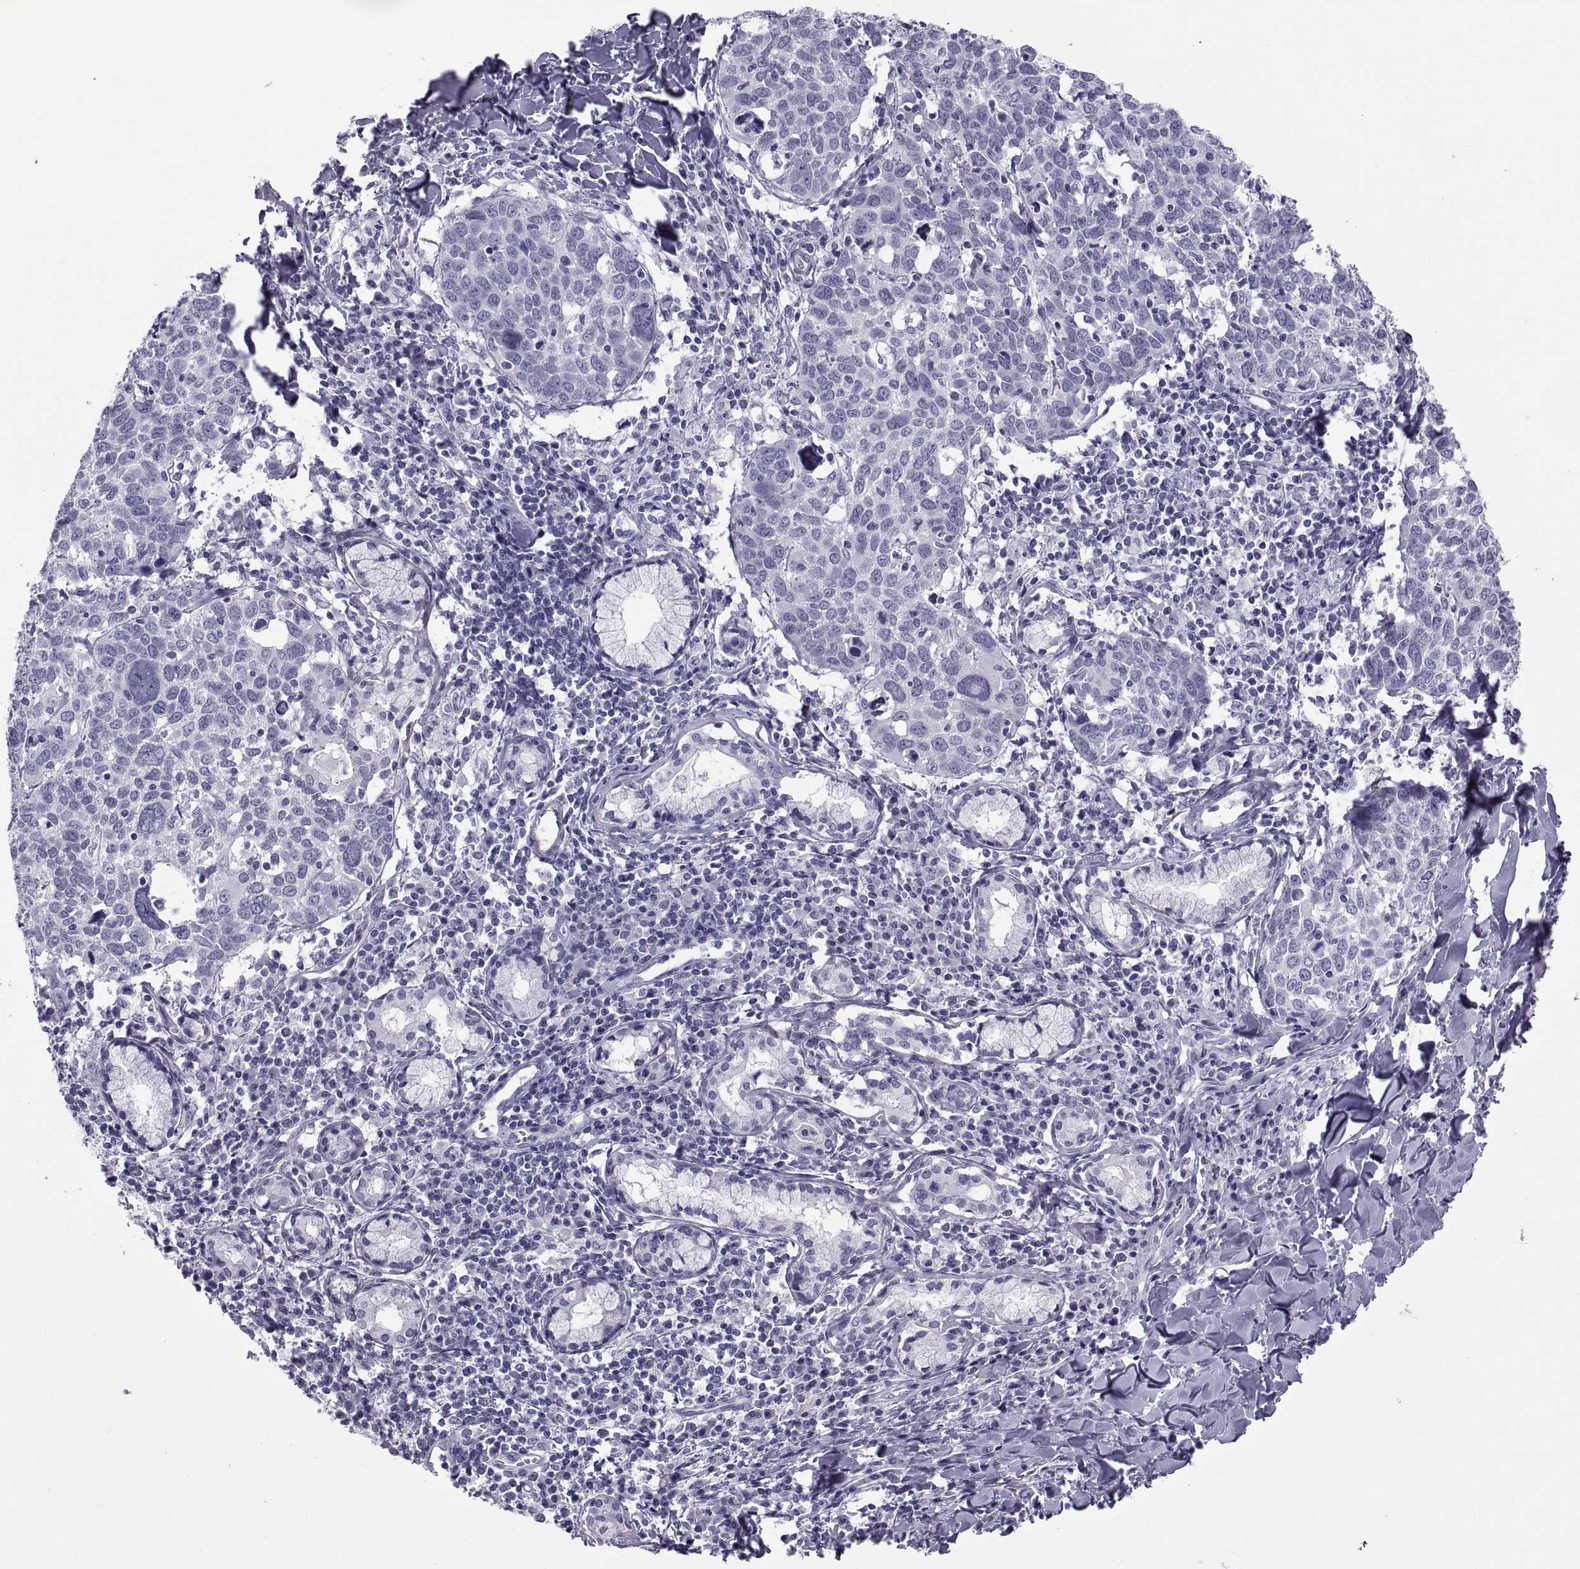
{"staining": {"intensity": "negative", "quantity": "none", "location": "none"}, "tissue": "lung cancer", "cell_type": "Tumor cells", "image_type": "cancer", "snomed": [{"axis": "morphology", "description": "Squamous cell carcinoma, NOS"}, {"axis": "topography", "description": "Lung"}], "caption": "Immunohistochemistry (IHC) photomicrograph of neoplastic tissue: human lung cancer stained with DAB (3,3'-diaminobenzidine) displays no significant protein staining in tumor cells. The staining was performed using DAB to visualize the protein expression in brown, while the nuclei were stained in blue with hematoxylin (Magnification: 20x).", "gene": "MAGEB1", "patient": {"sex": "male", "age": 57}}